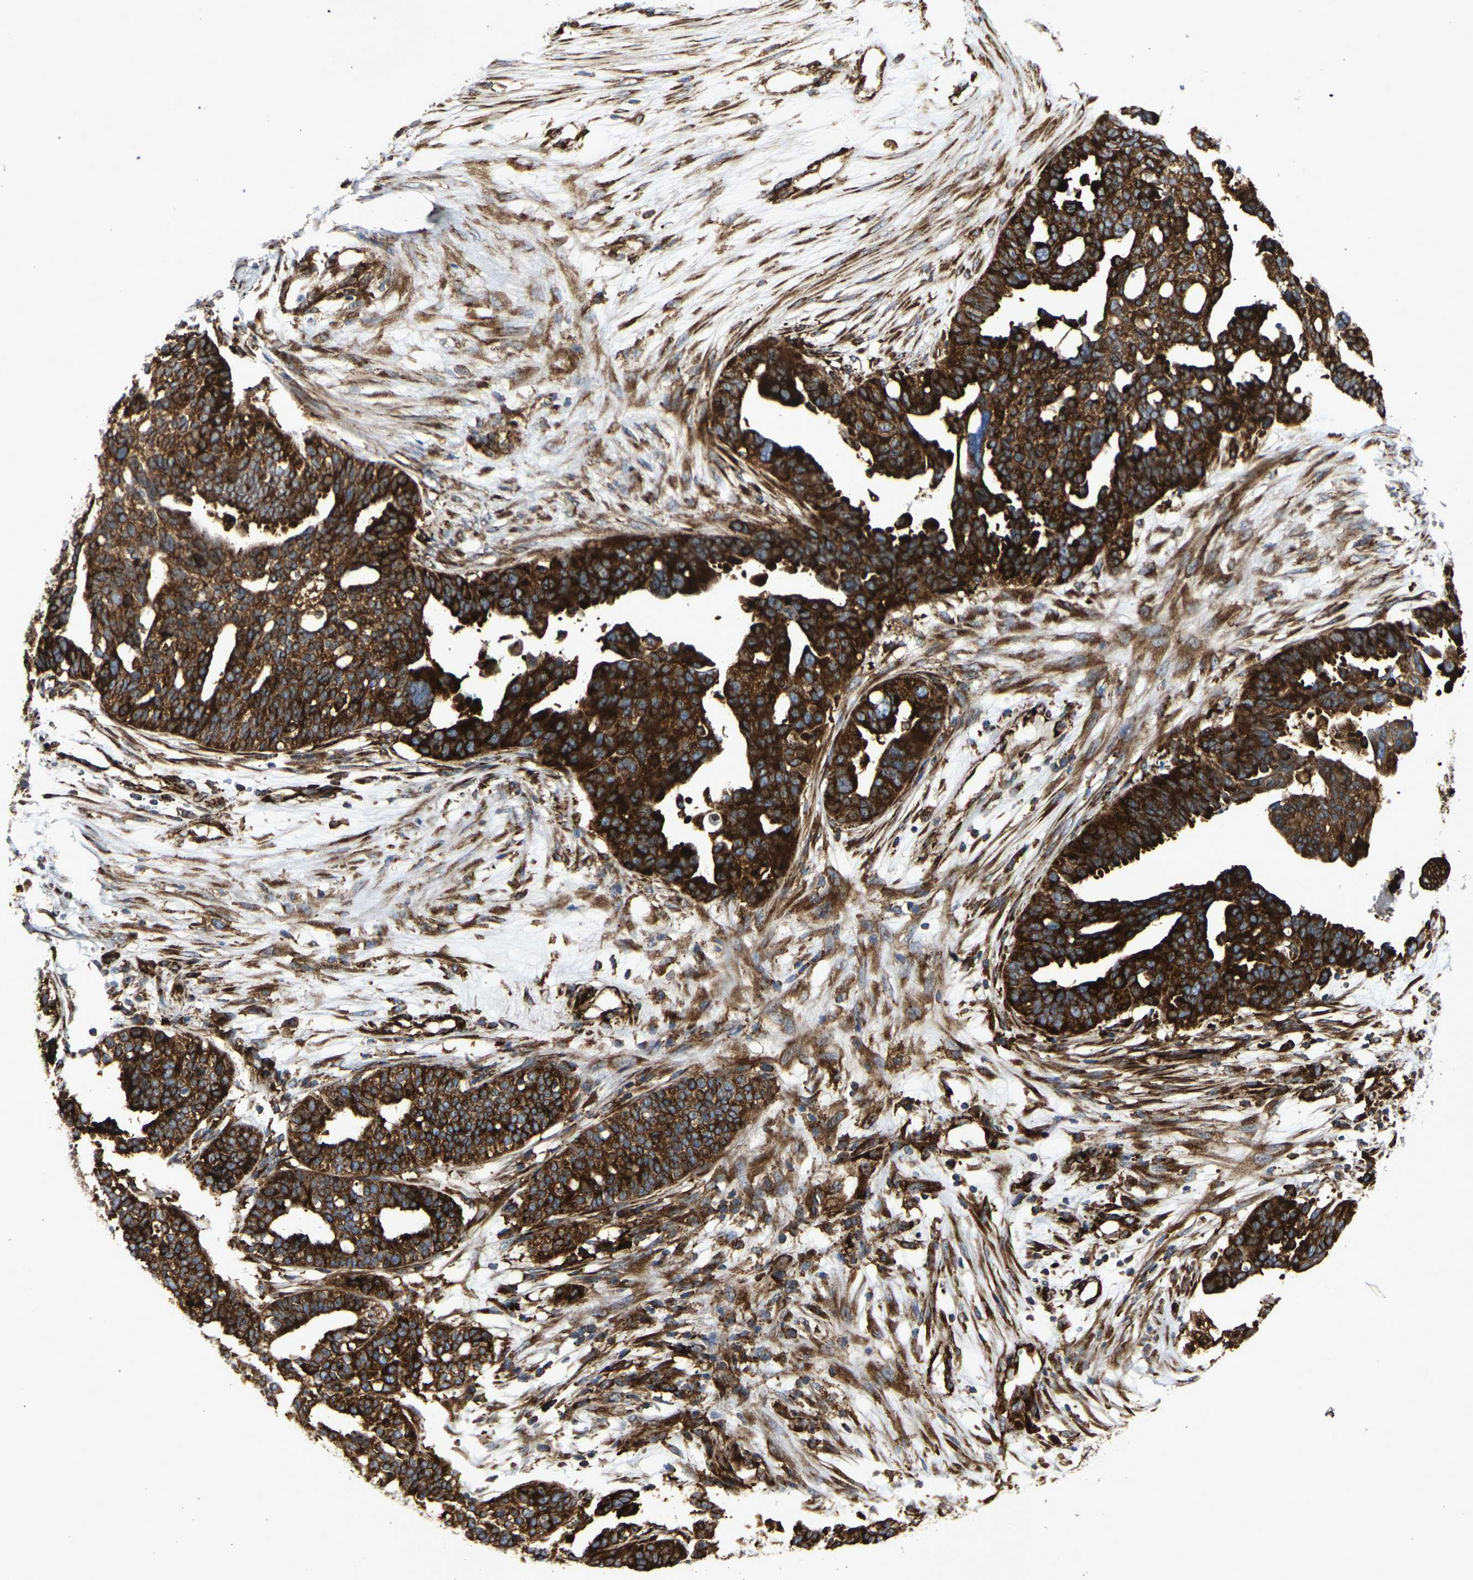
{"staining": {"intensity": "strong", "quantity": ">75%", "location": "cytoplasmic/membranous"}, "tissue": "ovarian cancer", "cell_type": "Tumor cells", "image_type": "cancer", "snomed": [{"axis": "morphology", "description": "Cystadenocarcinoma, serous, NOS"}, {"axis": "topography", "description": "Ovary"}], "caption": "This photomicrograph reveals immunohistochemistry staining of human ovarian cancer, with high strong cytoplasmic/membranous staining in about >75% of tumor cells.", "gene": "MARCHF2", "patient": {"sex": "female", "age": 59}}